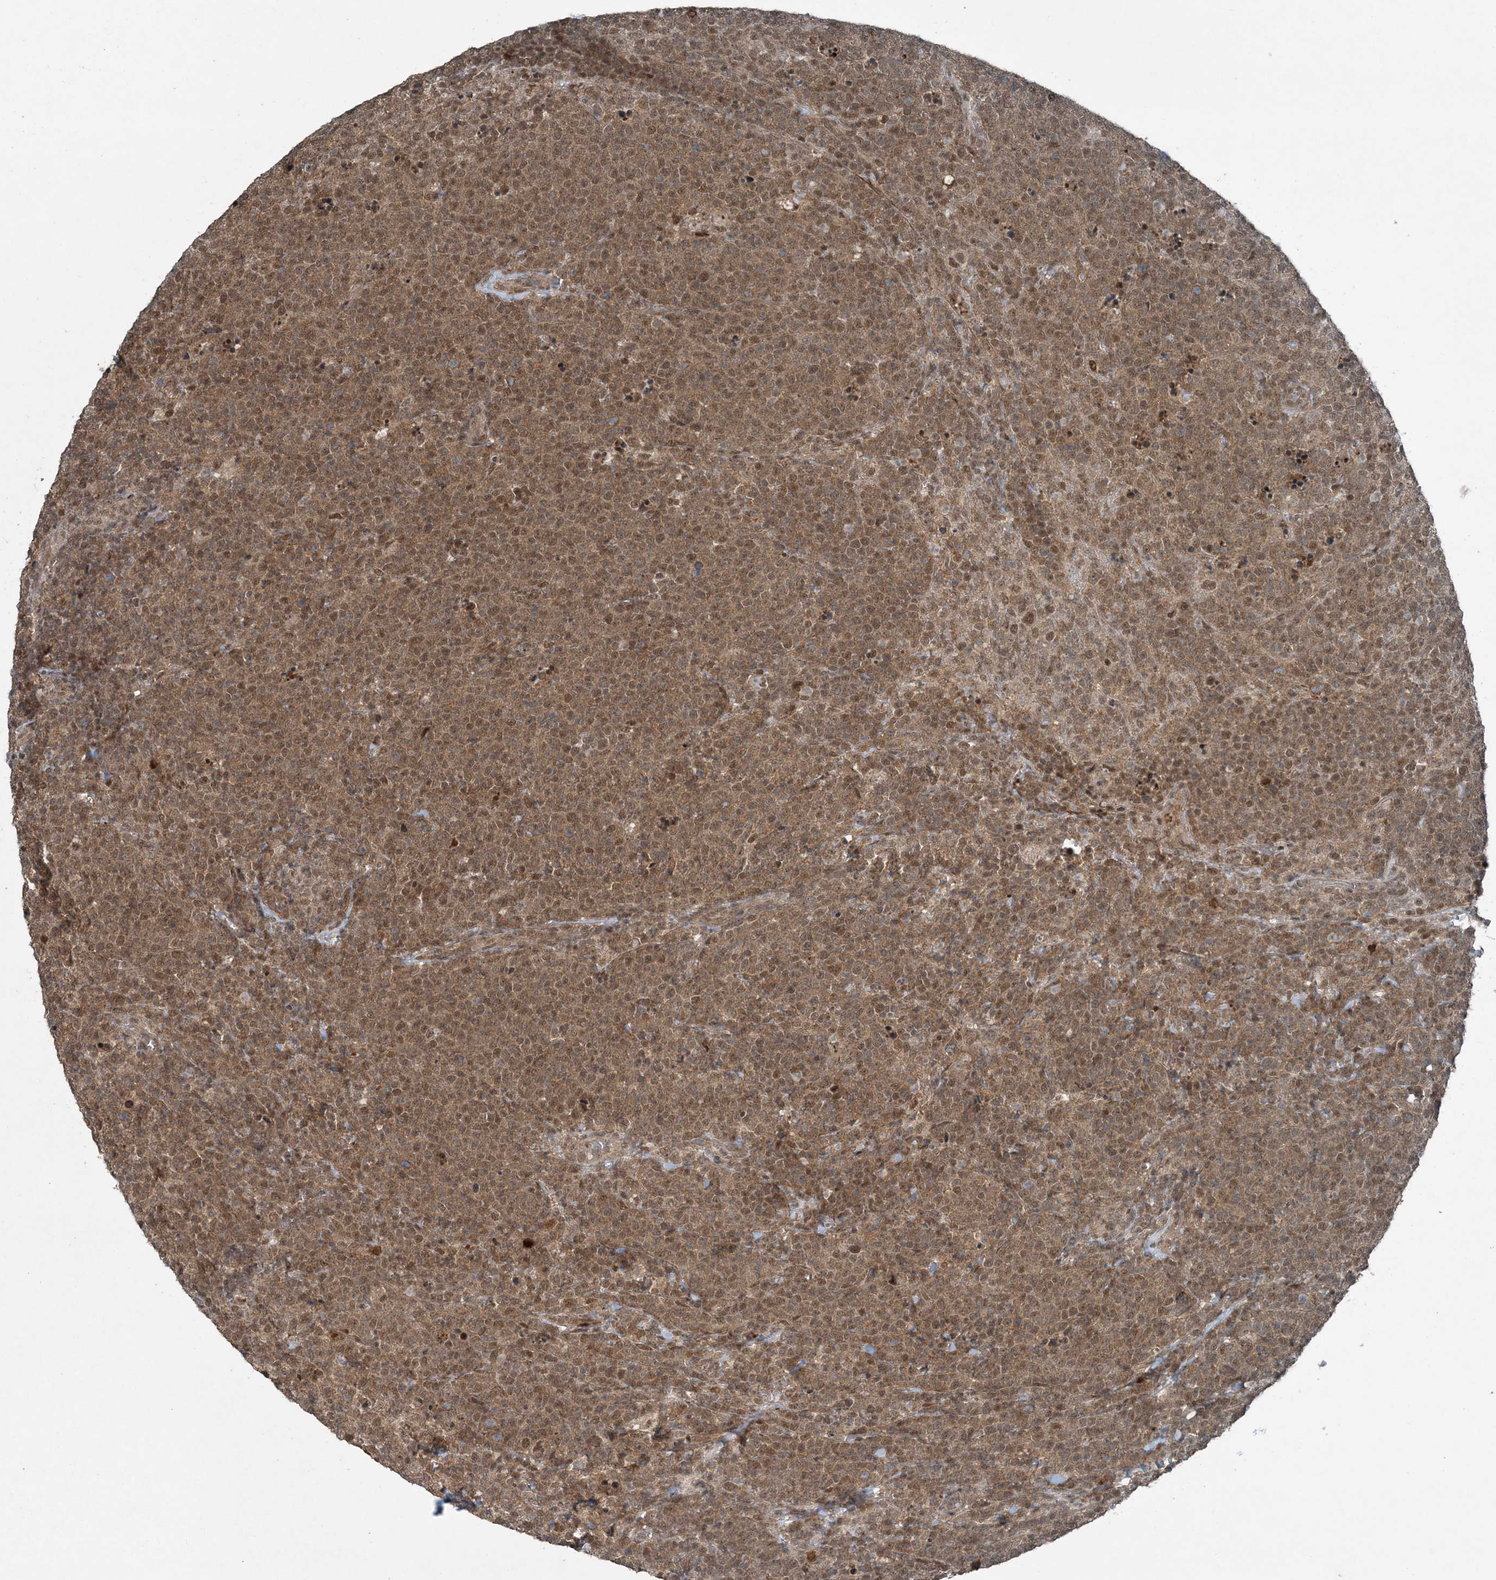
{"staining": {"intensity": "moderate", "quantity": ">75%", "location": "cytoplasmic/membranous,nuclear"}, "tissue": "lymphoma", "cell_type": "Tumor cells", "image_type": "cancer", "snomed": [{"axis": "morphology", "description": "Malignant lymphoma, non-Hodgkin's type, High grade"}, {"axis": "topography", "description": "Lymph node"}], "caption": "Protein staining of lymphoma tissue exhibits moderate cytoplasmic/membranous and nuclear expression in approximately >75% of tumor cells.", "gene": "COPS7B", "patient": {"sex": "male", "age": 61}}